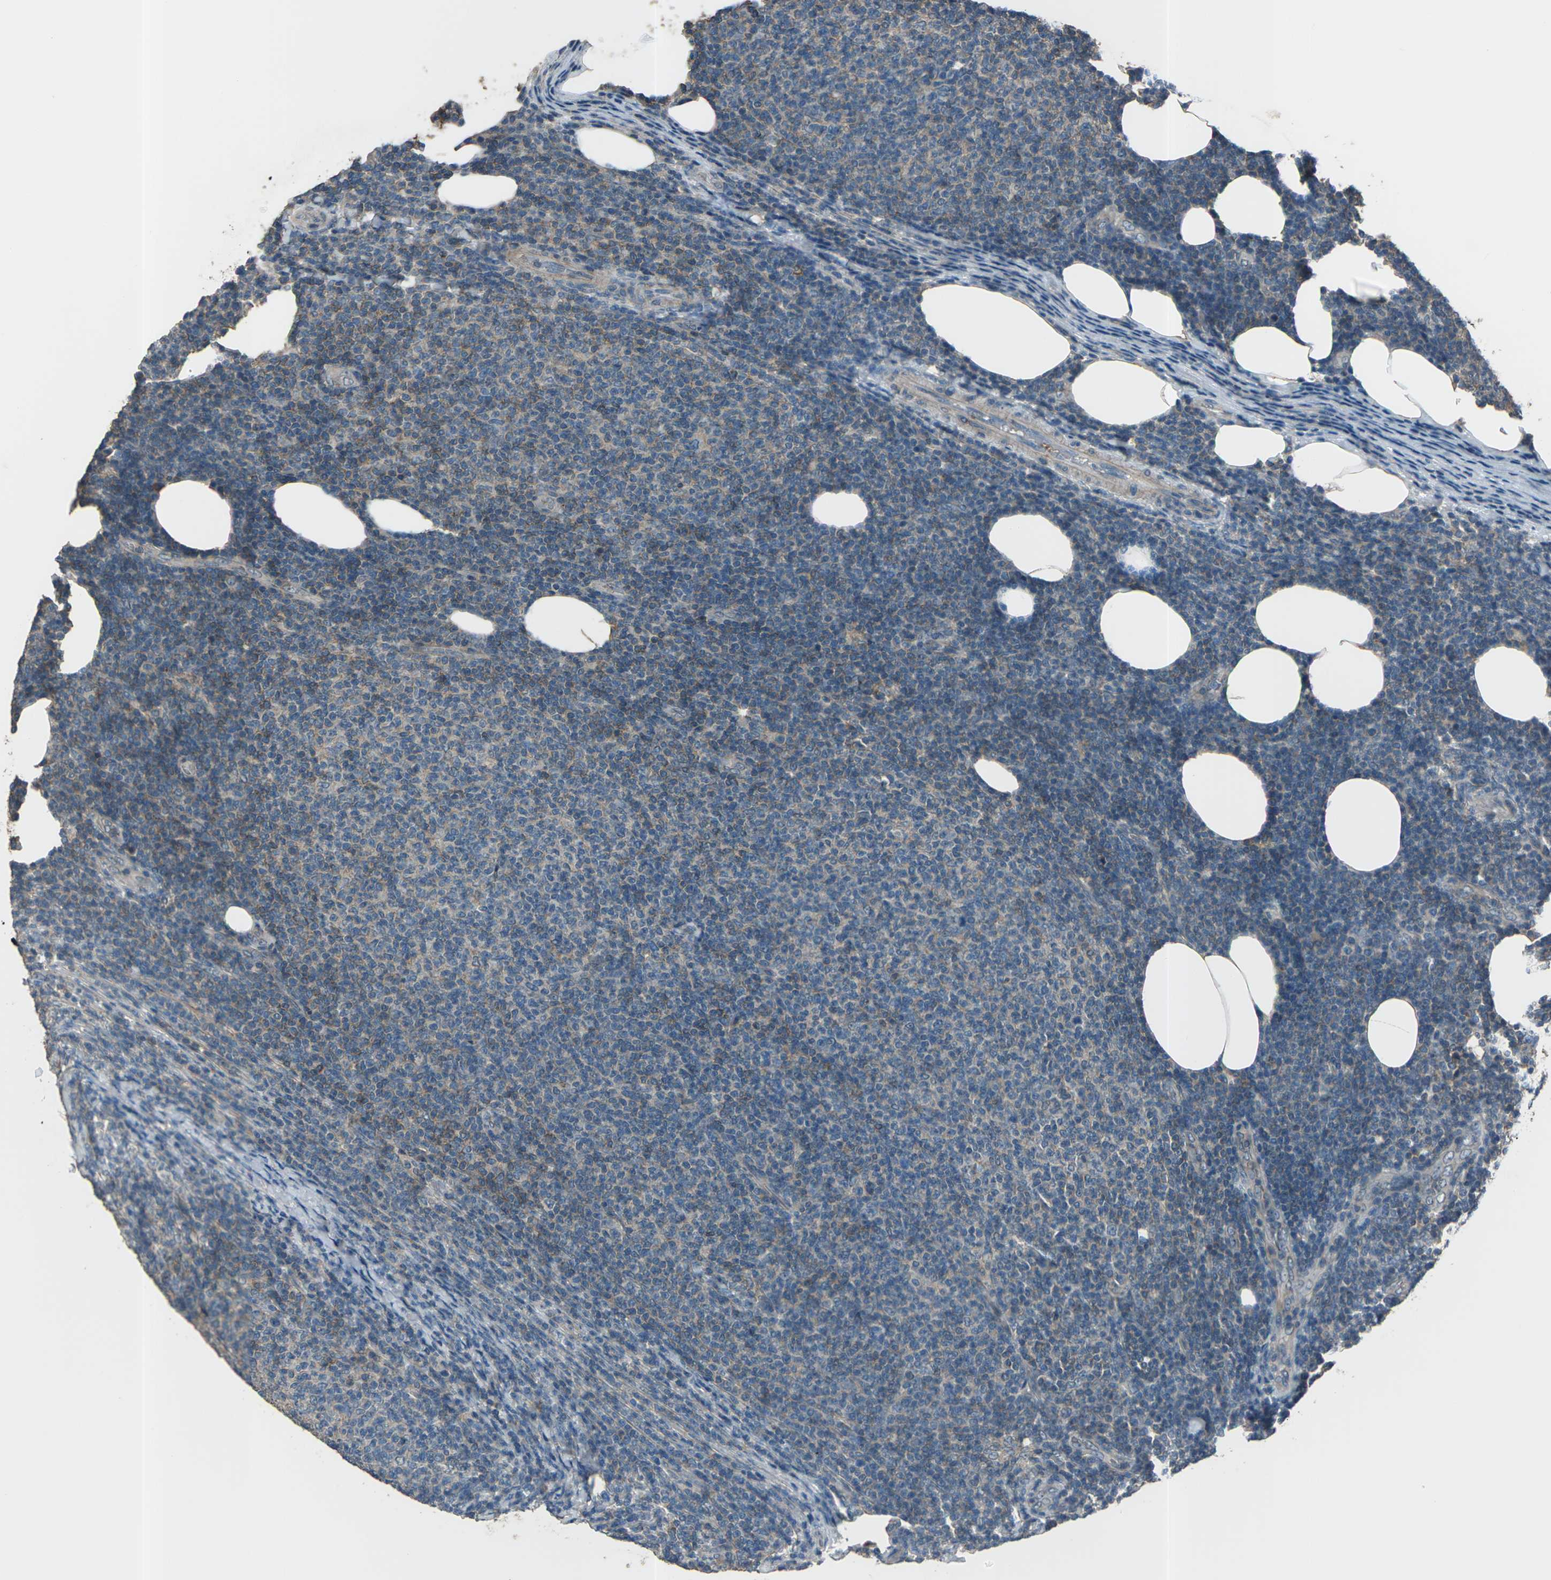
{"staining": {"intensity": "weak", "quantity": ">75%", "location": "cytoplasmic/membranous"}, "tissue": "lymphoma", "cell_type": "Tumor cells", "image_type": "cancer", "snomed": [{"axis": "morphology", "description": "Malignant lymphoma, non-Hodgkin's type, Low grade"}, {"axis": "topography", "description": "Lymph node"}], "caption": "DAB immunohistochemical staining of malignant lymphoma, non-Hodgkin's type (low-grade) shows weak cytoplasmic/membranous protein staining in about >75% of tumor cells. (DAB IHC with brightfield microscopy, high magnification).", "gene": "CMTM4", "patient": {"sex": "male", "age": 66}}